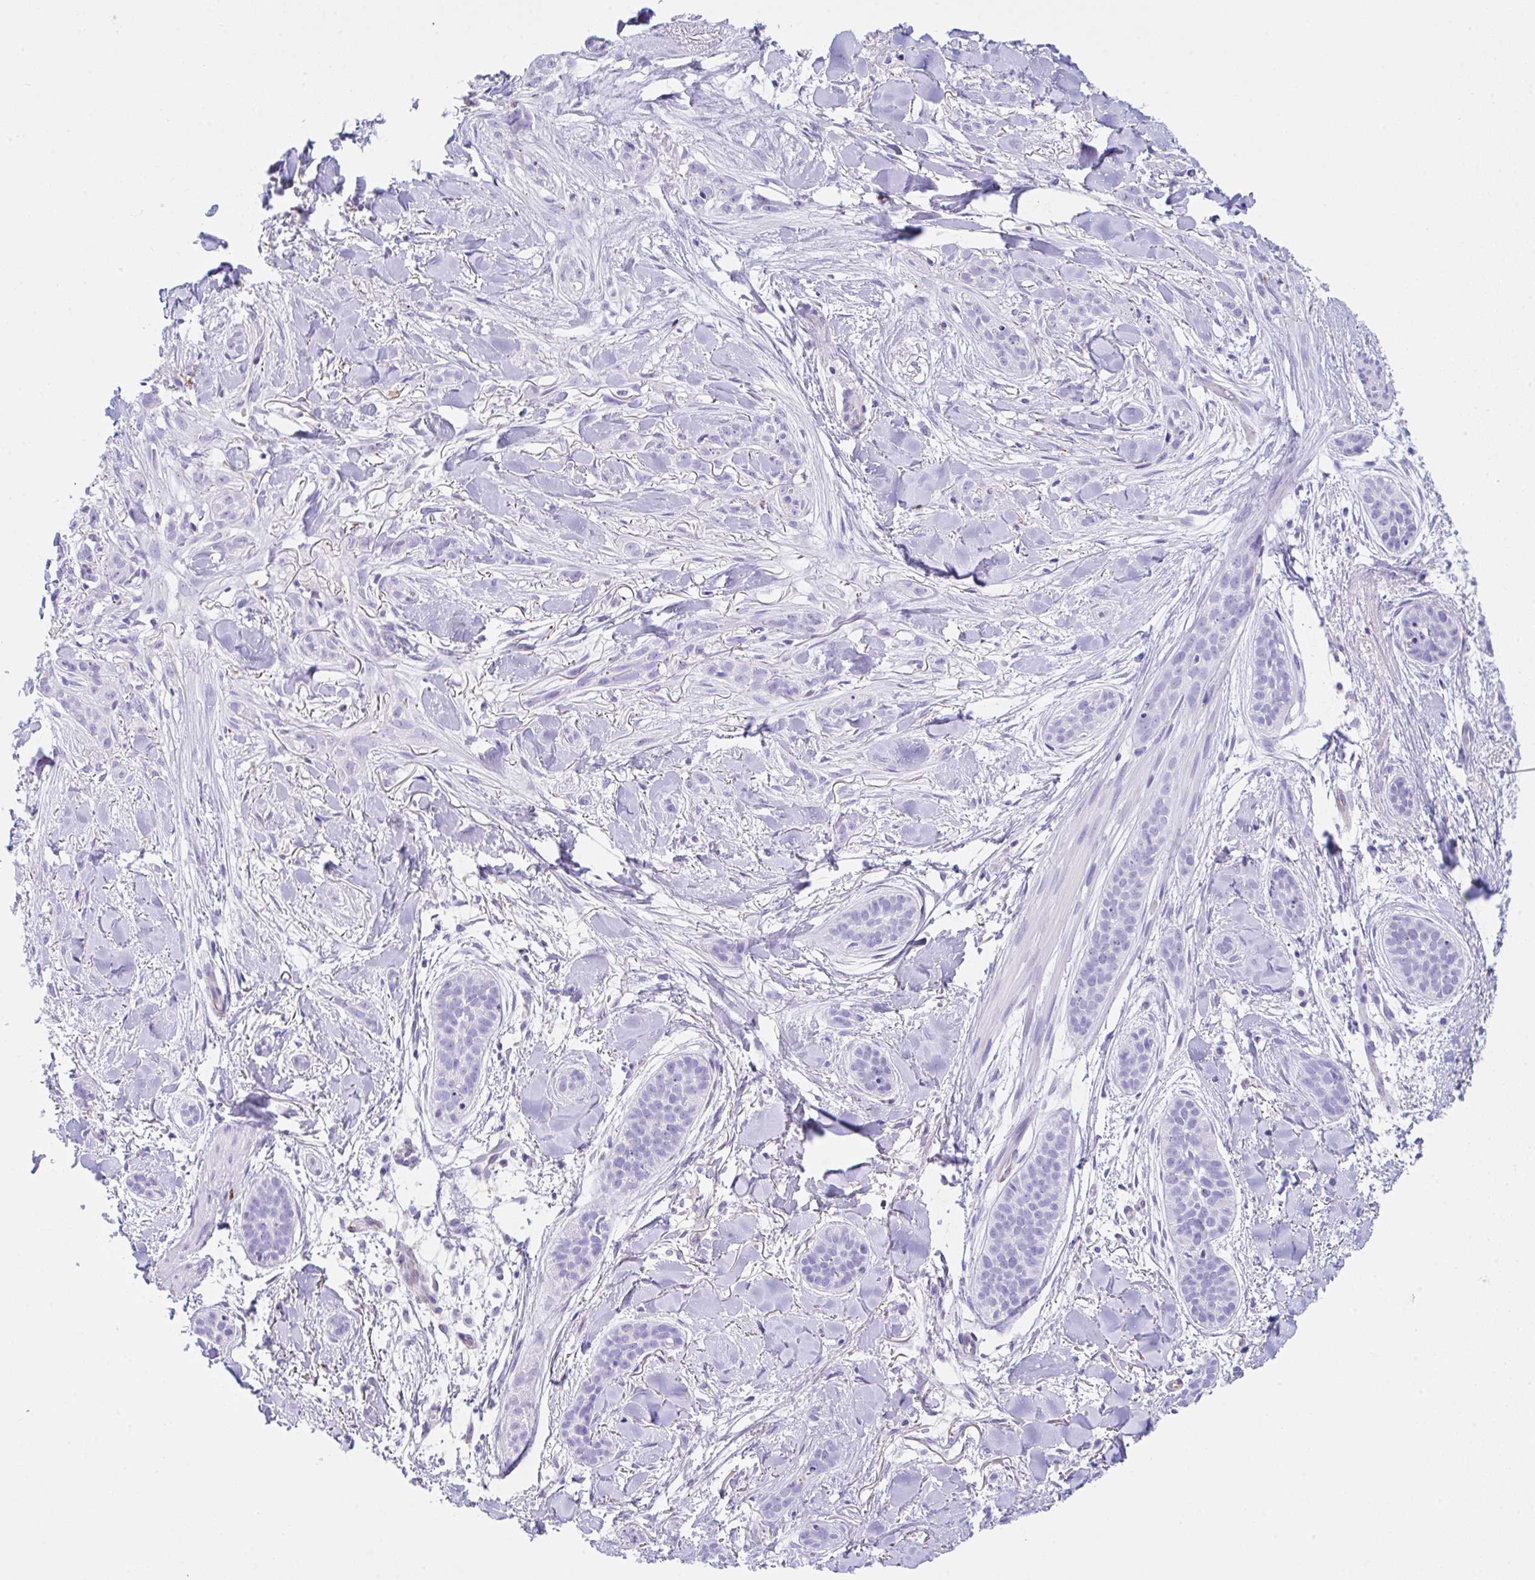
{"staining": {"intensity": "negative", "quantity": "none", "location": "none"}, "tissue": "skin cancer", "cell_type": "Tumor cells", "image_type": "cancer", "snomed": [{"axis": "morphology", "description": "Basal cell carcinoma"}, {"axis": "topography", "description": "Skin"}], "caption": "This is an IHC micrograph of human skin cancer. There is no expression in tumor cells.", "gene": "NDUFAF8", "patient": {"sex": "male", "age": 52}}